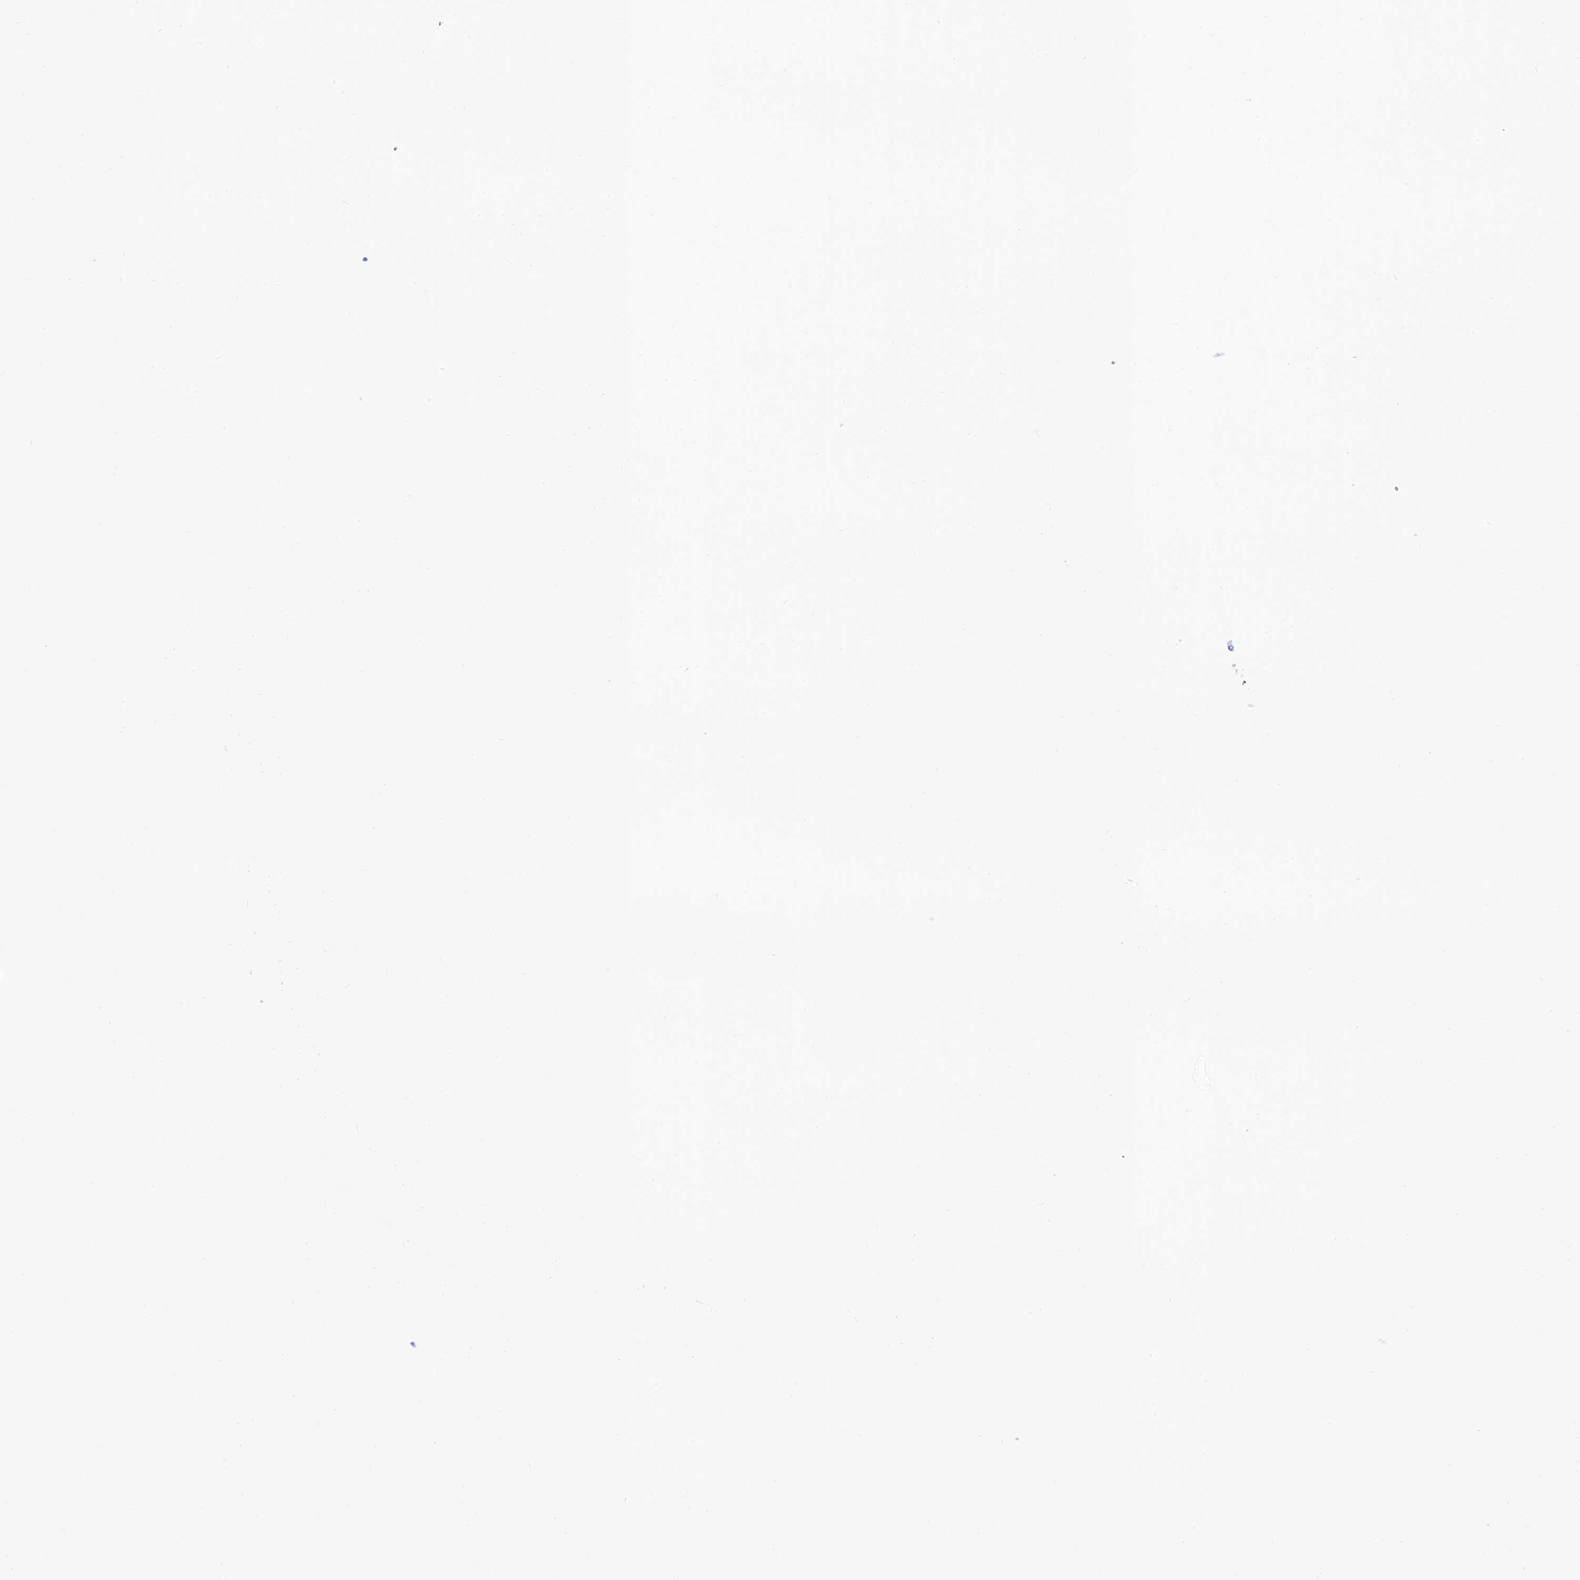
{"staining": {"intensity": "negative", "quantity": "none", "location": "none"}, "tissue": "lymphoma", "cell_type": "Tumor cells", "image_type": "cancer", "snomed": [{"axis": "morphology", "description": "Malignant lymphoma, non-Hodgkin's type, Low grade"}, {"axis": "topography", "description": "Lymph node"}], "caption": "The image displays no significant positivity in tumor cells of lymphoma.", "gene": "ZDHHC16", "patient": {"sex": "male", "age": 66}}